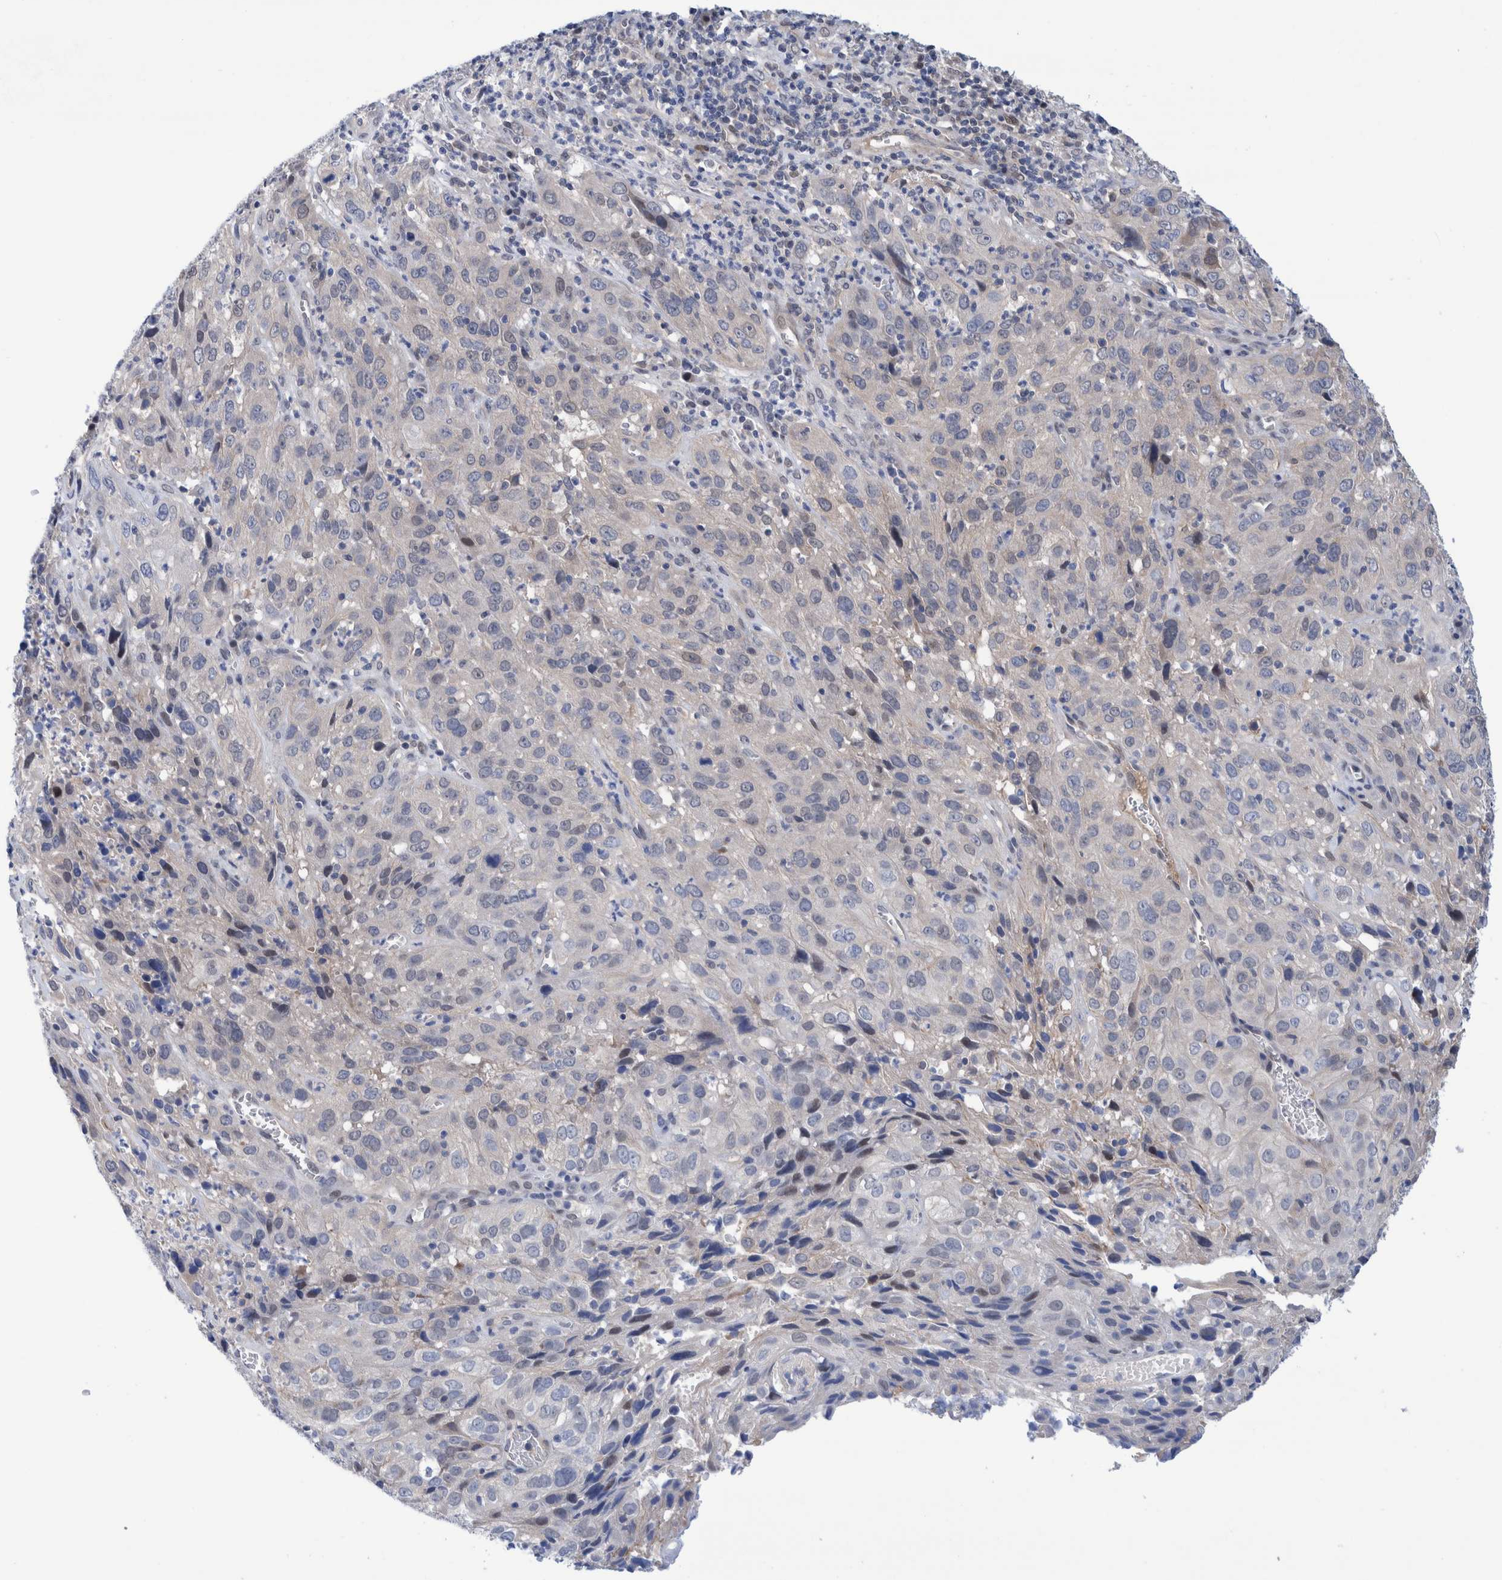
{"staining": {"intensity": "negative", "quantity": "none", "location": "none"}, "tissue": "cervical cancer", "cell_type": "Tumor cells", "image_type": "cancer", "snomed": [{"axis": "morphology", "description": "Squamous cell carcinoma, NOS"}, {"axis": "topography", "description": "Cervix"}], "caption": "IHC image of human cervical squamous cell carcinoma stained for a protein (brown), which displays no positivity in tumor cells.", "gene": "PFAS", "patient": {"sex": "female", "age": 32}}